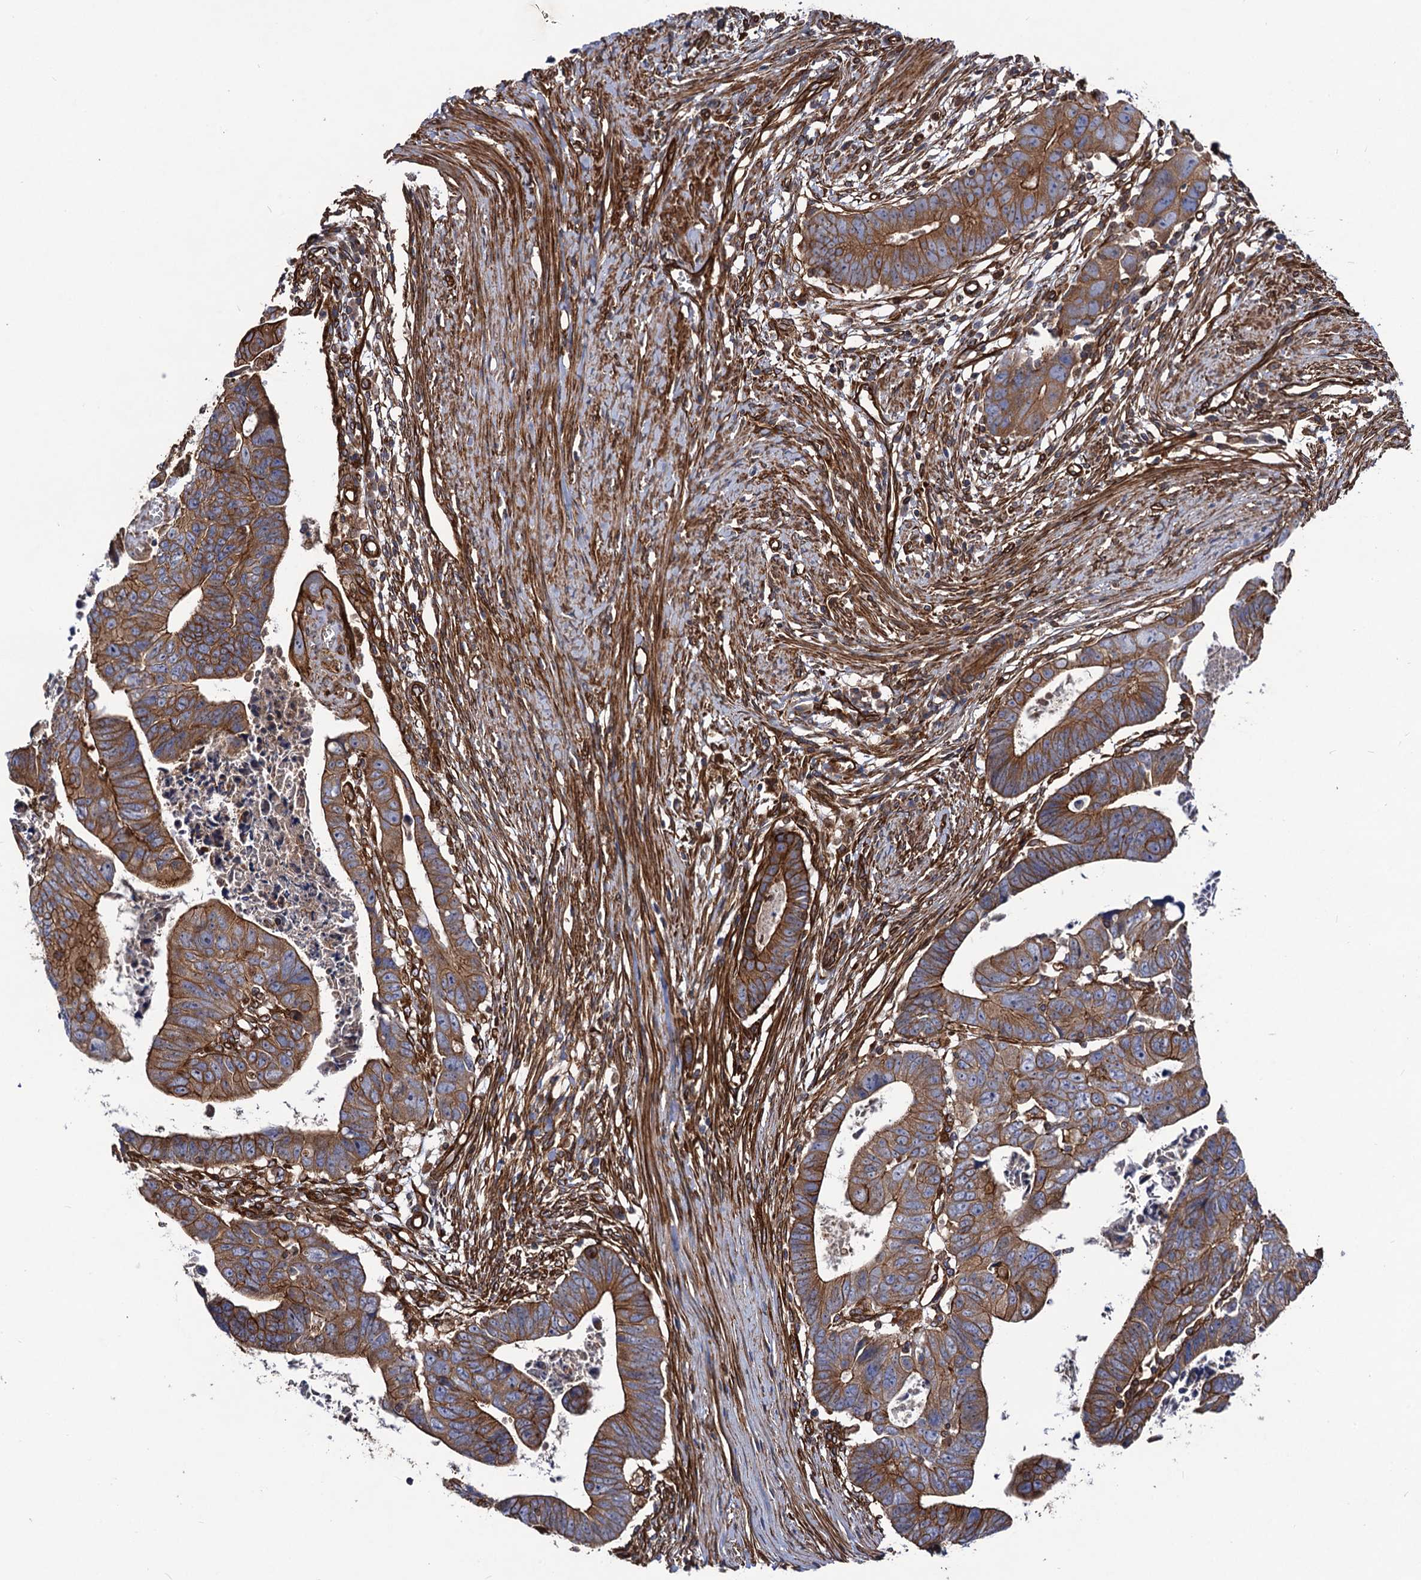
{"staining": {"intensity": "strong", "quantity": ">75%", "location": "cytoplasmic/membranous"}, "tissue": "colorectal cancer", "cell_type": "Tumor cells", "image_type": "cancer", "snomed": [{"axis": "morphology", "description": "Adenocarcinoma, NOS"}, {"axis": "topography", "description": "Rectum"}], "caption": "Colorectal cancer was stained to show a protein in brown. There is high levels of strong cytoplasmic/membranous positivity in about >75% of tumor cells. Using DAB (brown) and hematoxylin (blue) stains, captured at high magnification using brightfield microscopy.", "gene": "CIP2A", "patient": {"sex": "female", "age": 65}}